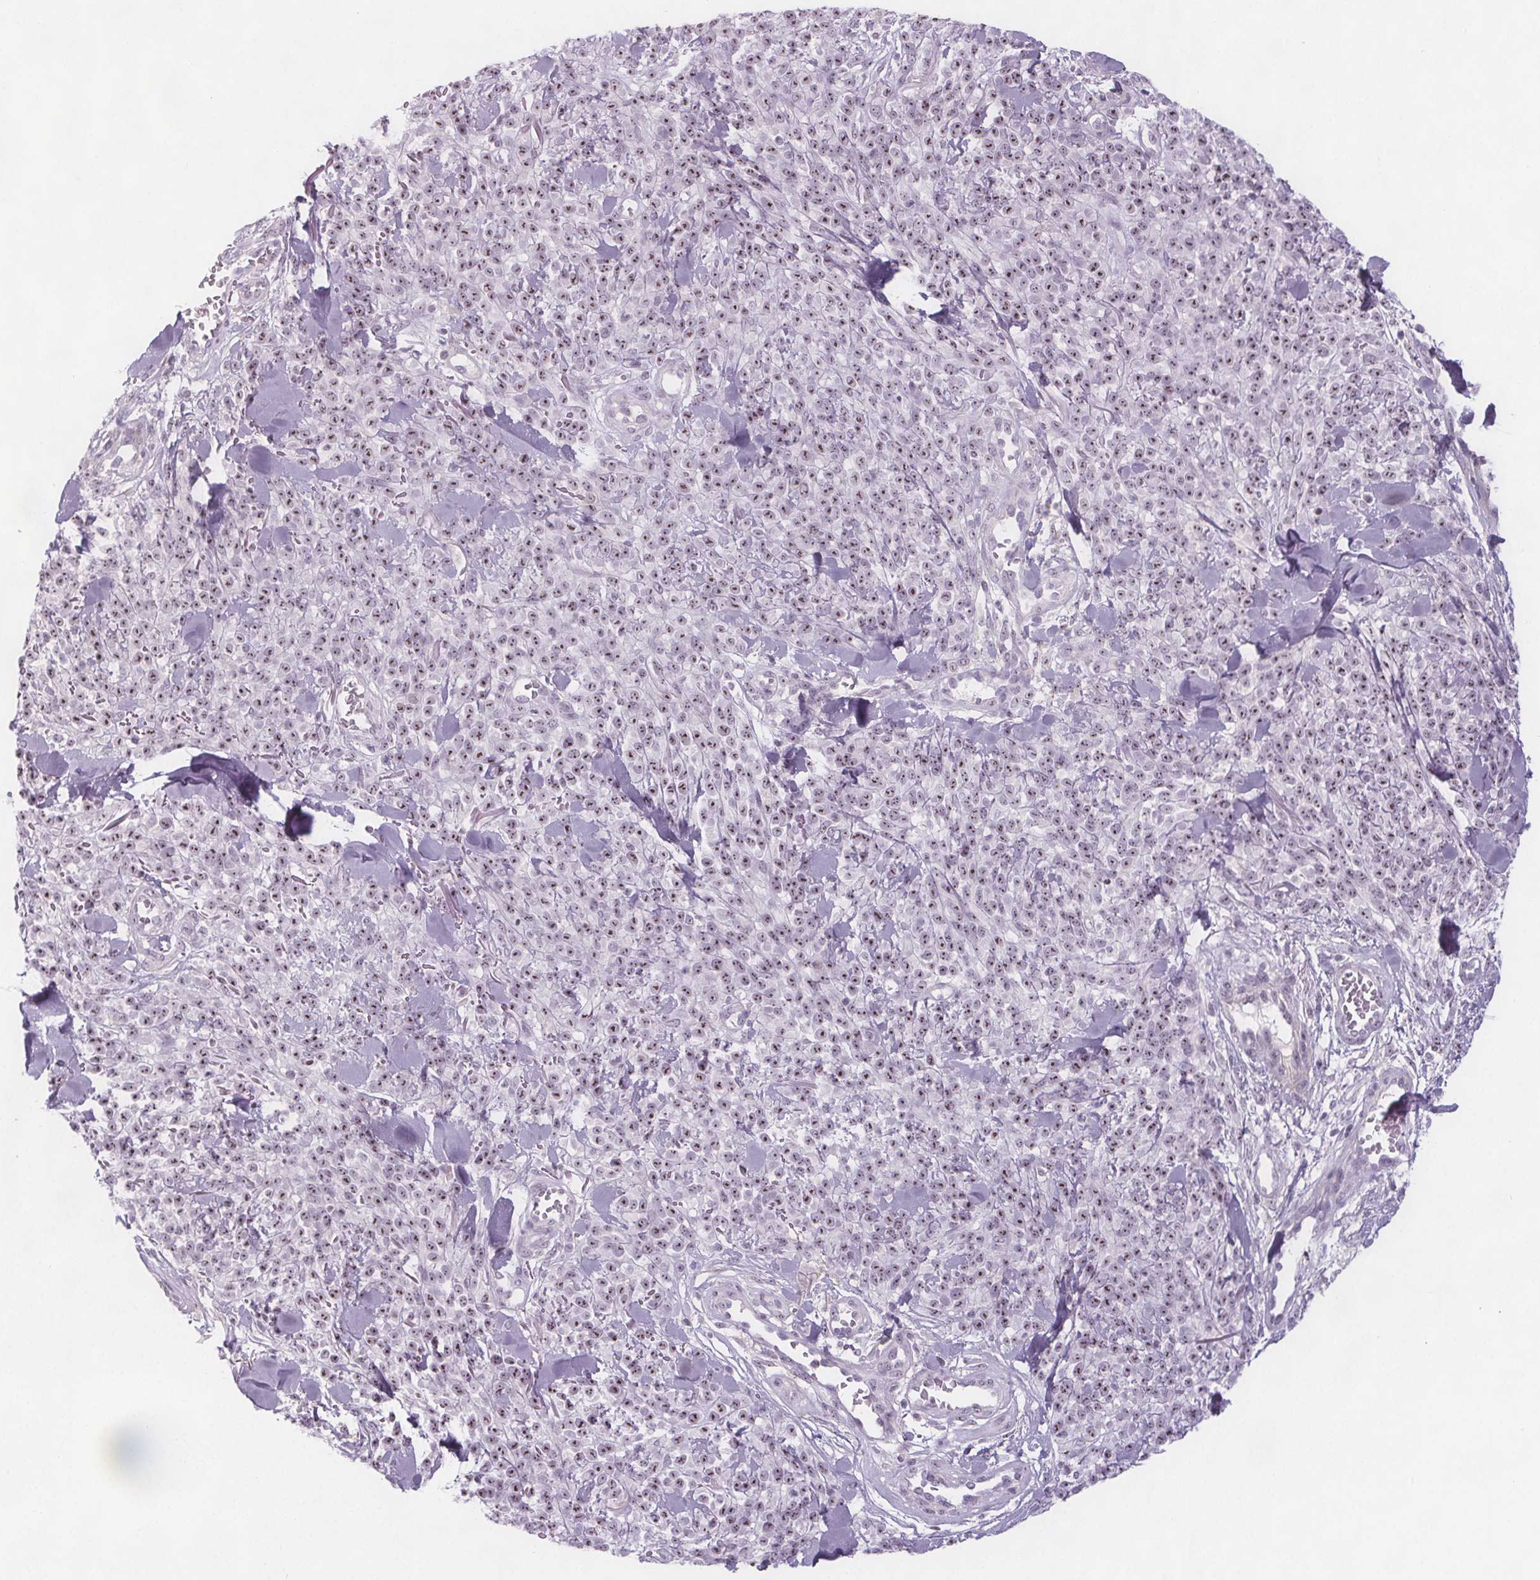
{"staining": {"intensity": "moderate", "quantity": ">75%", "location": "nuclear"}, "tissue": "melanoma", "cell_type": "Tumor cells", "image_type": "cancer", "snomed": [{"axis": "morphology", "description": "Malignant melanoma, NOS"}, {"axis": "topography", "description": "Skin"}, {"axis": "topography", "description": "Skin of trunk"}], "caption": "An image showing moderate nuclear expression in approximately >75% of tumor cells in melanoma, as visualized by brown immunohistochemical staining.", "gene": "NOLC1", "patient": {"sex": "male", "age": 74}}